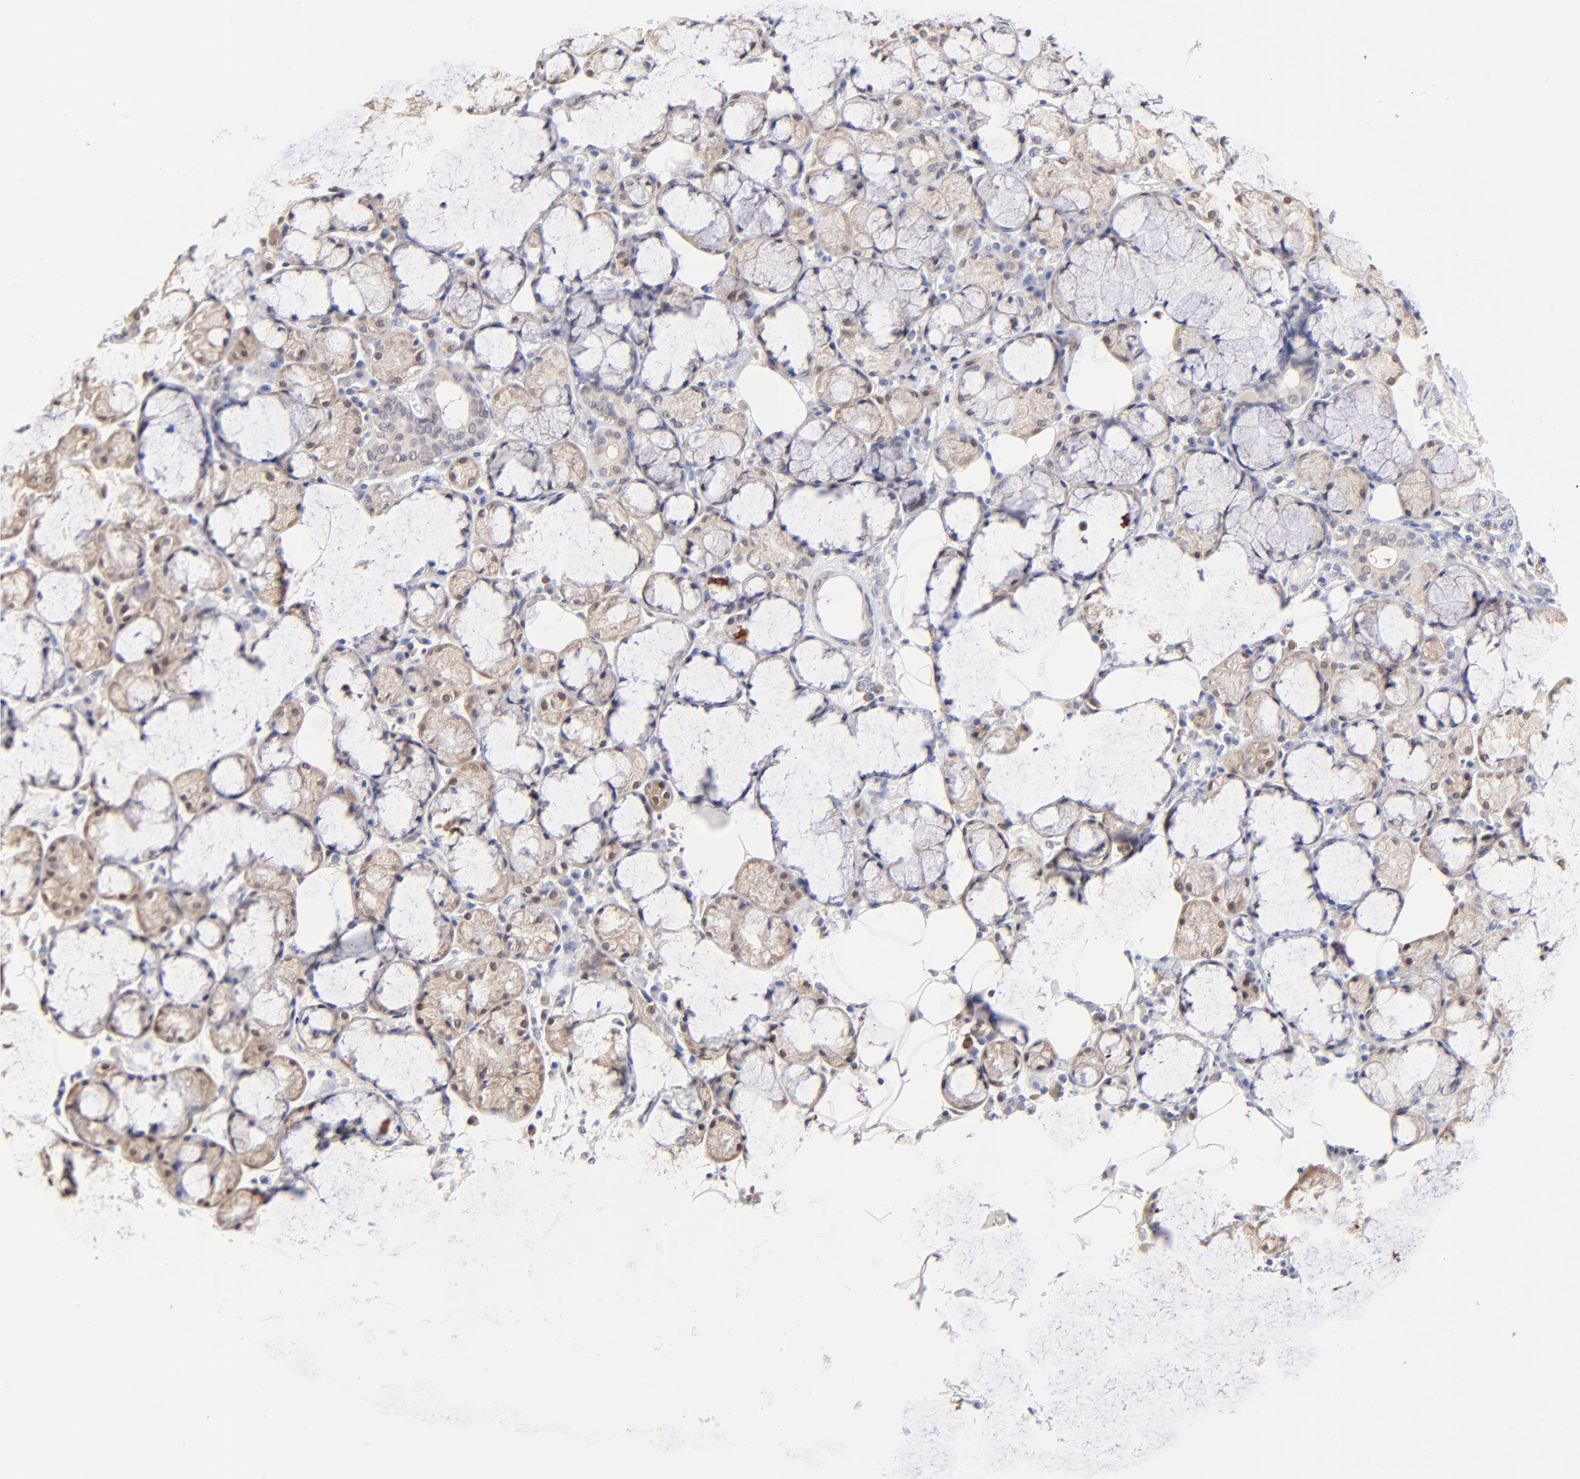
{"staining": {"intensity": "weak", "quantity": "25%-75%", "location": "cytoplasmic/membranous,nuclear"}, "tissue": "salivary gland", "cell_type": "Glandular cells", "image_type": "normal", "snomed": [{"axis": "morphology", "description": "Normal tissue, NOS"}, {"axis": "topography", "description": "Skeletal muscle"}, {"axis": "topography", "description": "Oral tissue"}, {"axis": "topography", "description": "Salivary gland"}, {"axis": "topography", "description": "Peripheral nerve tissue"}], "caption": "IHC micrograph of unremarkable salivary gland stained for a protein (brown), which displays low levels of weak cytoplasmic/membranous,nuclear positivity in about 25%-75% of glandular cells.", "gene": "TXNL1", "patient": {"sex": "male", "age": 54}}